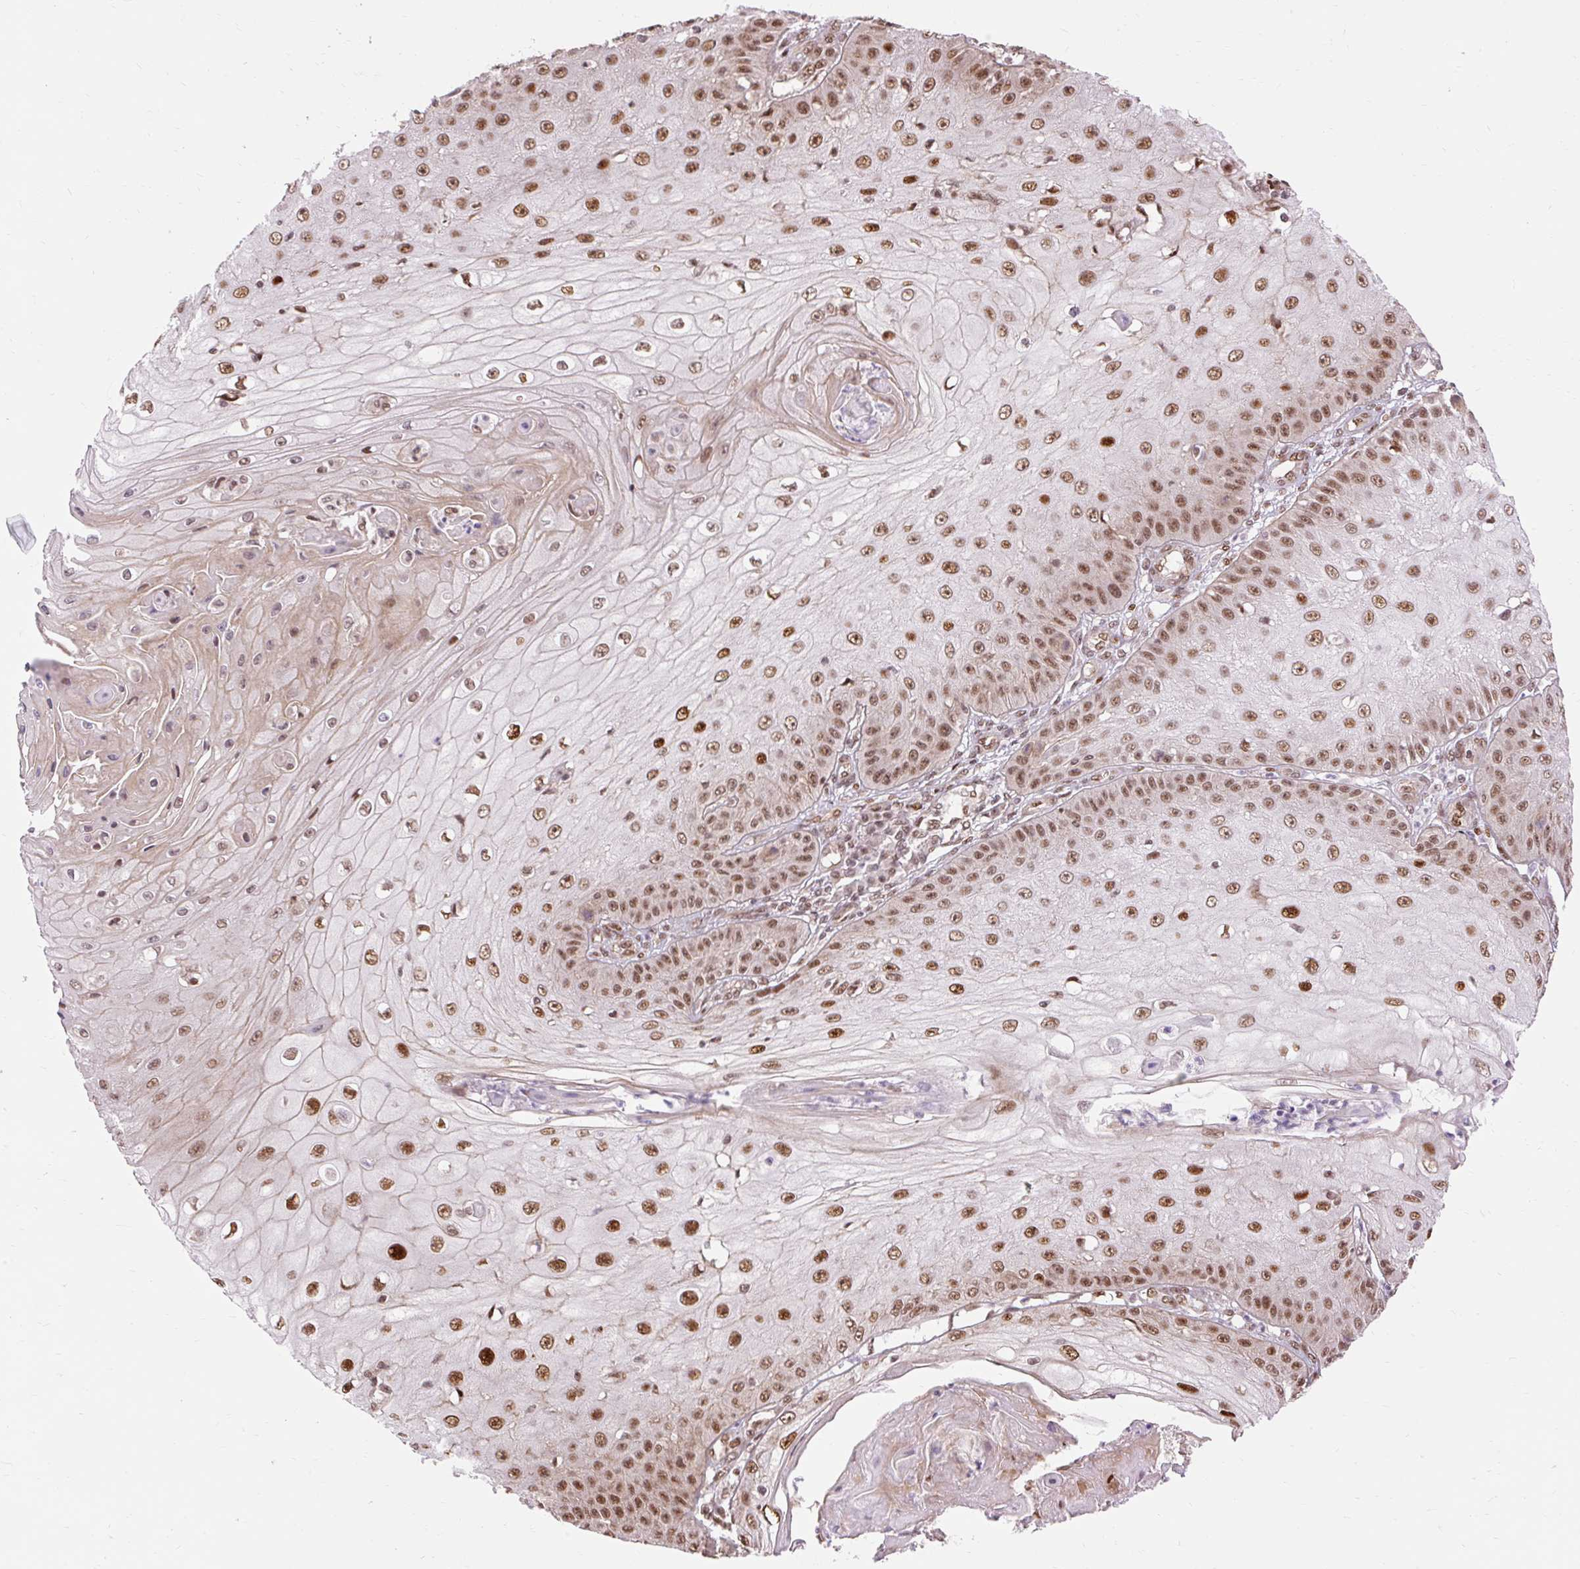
{"staining": {"intensity": "strong", "quantity": ">75%", "location": "nuclear"}, "tissue": "skin cancer", "cell_type": "Tumor cells", "image_type": "cancer", "snomed": [{"axis": "morphology", "description": "Squamous cell carcinoma, NOS"}, {"axis": "topography", "description": "Skin"}], "caption": "A high amount of strong nuclear staining is identified in about >75% of tumor cells in skin squamous cell carcinoma tissue.", "gene": "MECOM", "patient": {"sex": "male", "age": 70}}